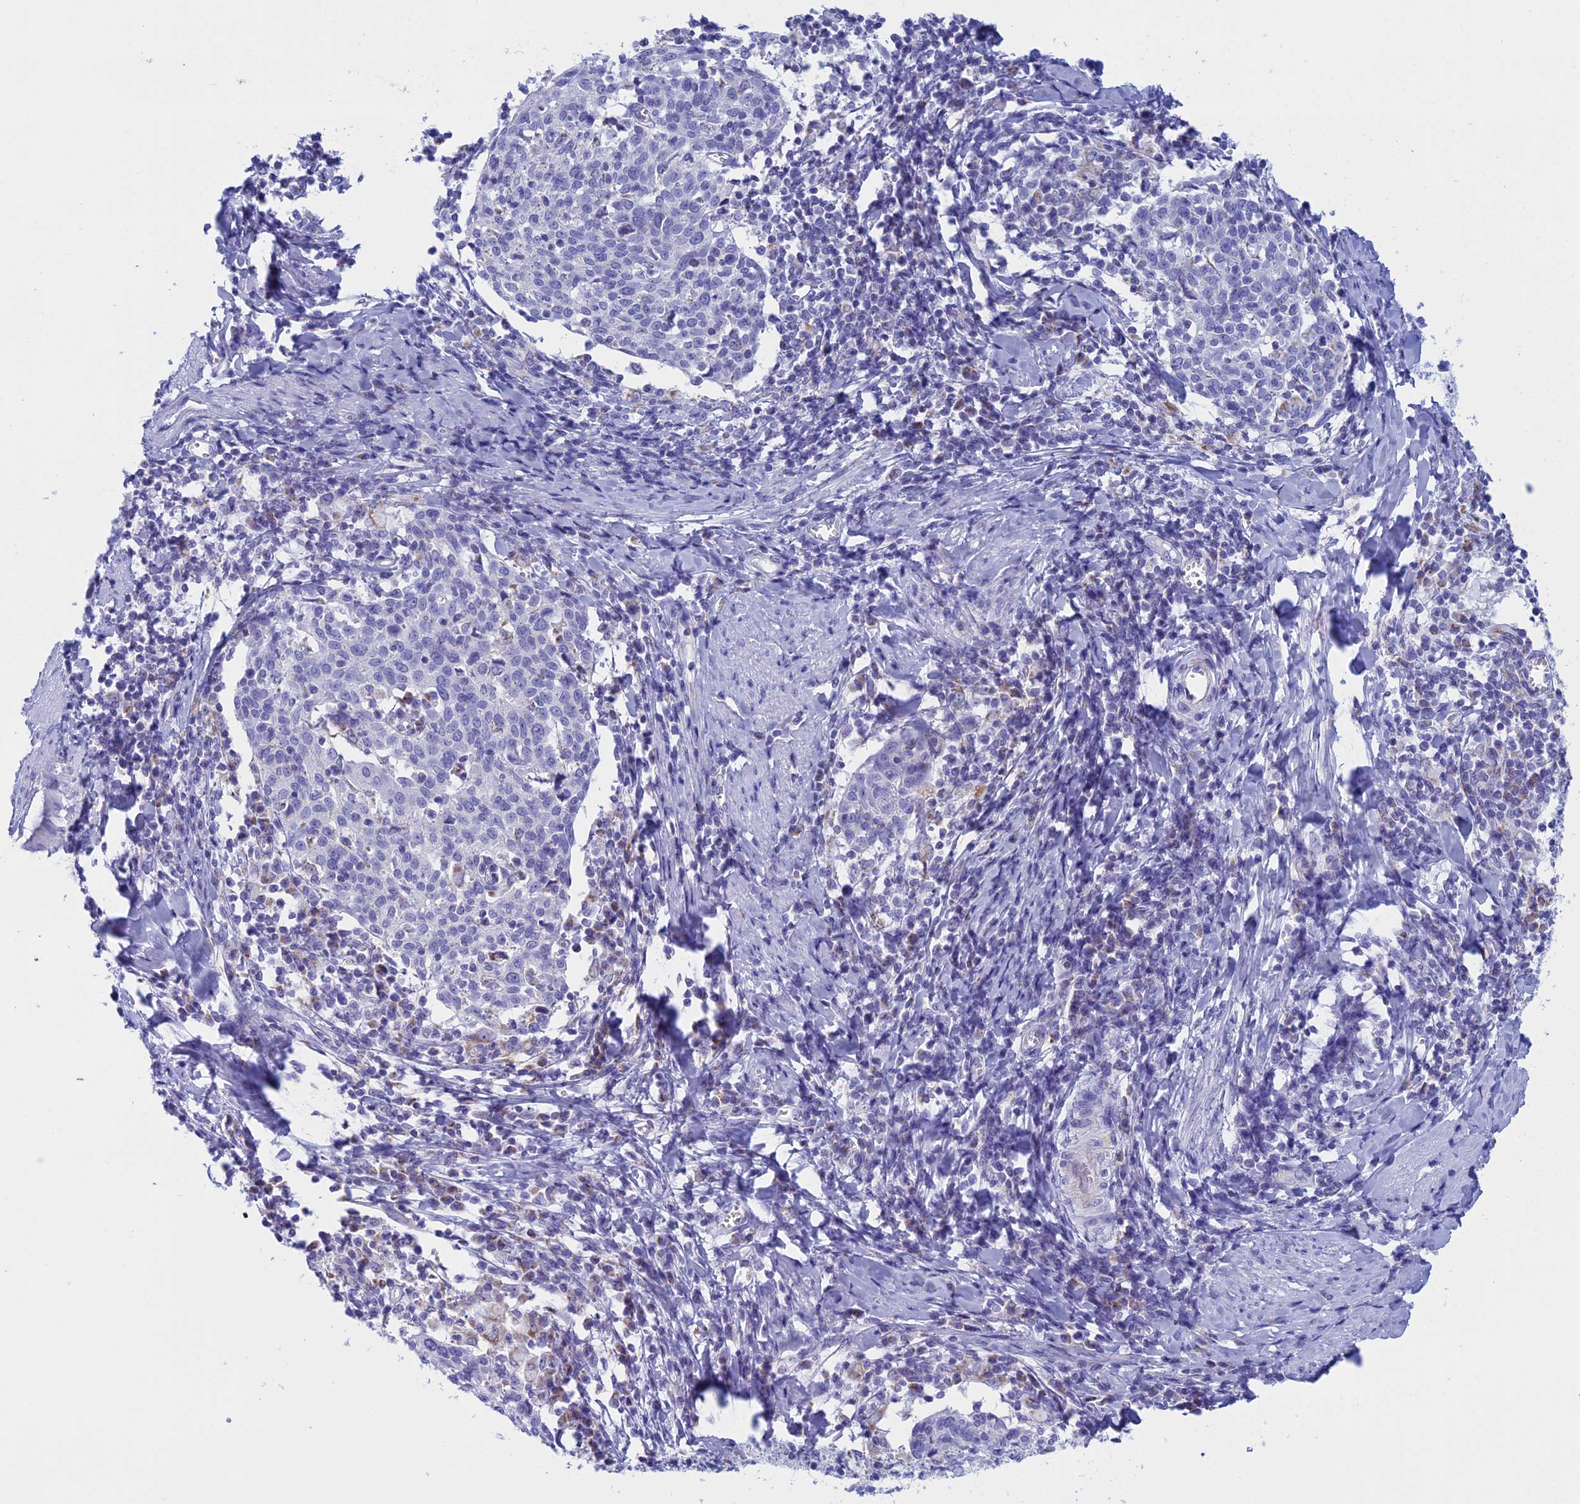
{"staining": {"intensity": "negative", "quantity": "none", "location": "none"}, "tissue": "cervical cancer", "cell_type": "Tumor cells", "image_type": "cancer", "snomed": [{"axis": "morphology", "description": "Squamous cell carcinoma, NOS"}, {"axis": "topography", "description": "Cervix"}], "caption": "Human squamous cell carcinoma (cervical) stained for a protein using IHC demonstrates no staining in tumor cells.", "gene": "NDUFB9", "patient": {"sex": "female", "age": 52}}